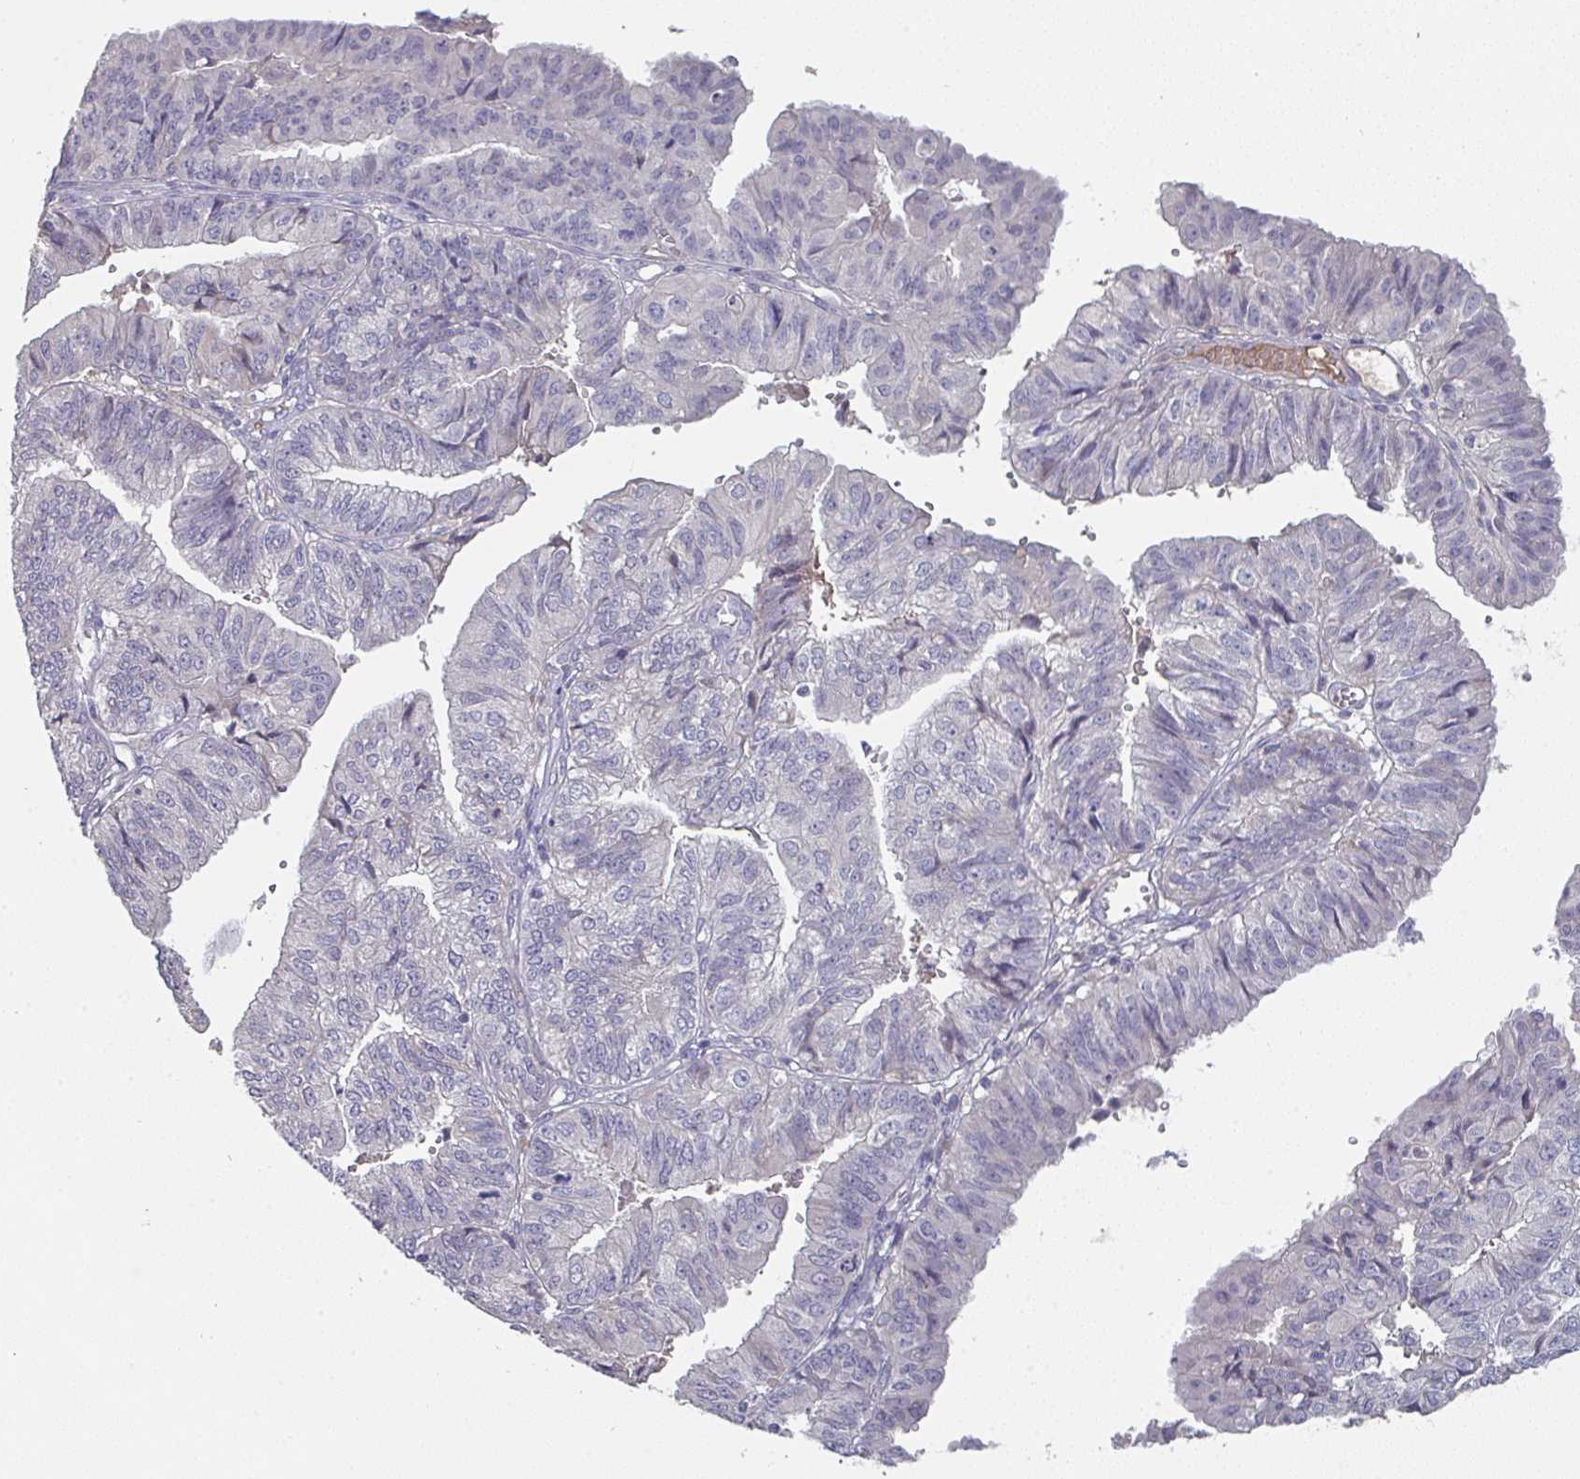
{"staining": {"intensity": "negative", "quantity": "none", "location": "none"}, "tissue": "endometrial cancer", "cell_type": "Tumor cells", "image_type": "cancer", "snomed": [{"axis": "morphology", "description": "Adenocarcinoma, NOS"}, {"axis": "topography", "description": "Endometrium"}], "caption": "Image shows no protein positivity in tumor cells of endometrial cancer tissue.", "gene": "HGFAC", "patient": {"sex": "female", "age": 56}}